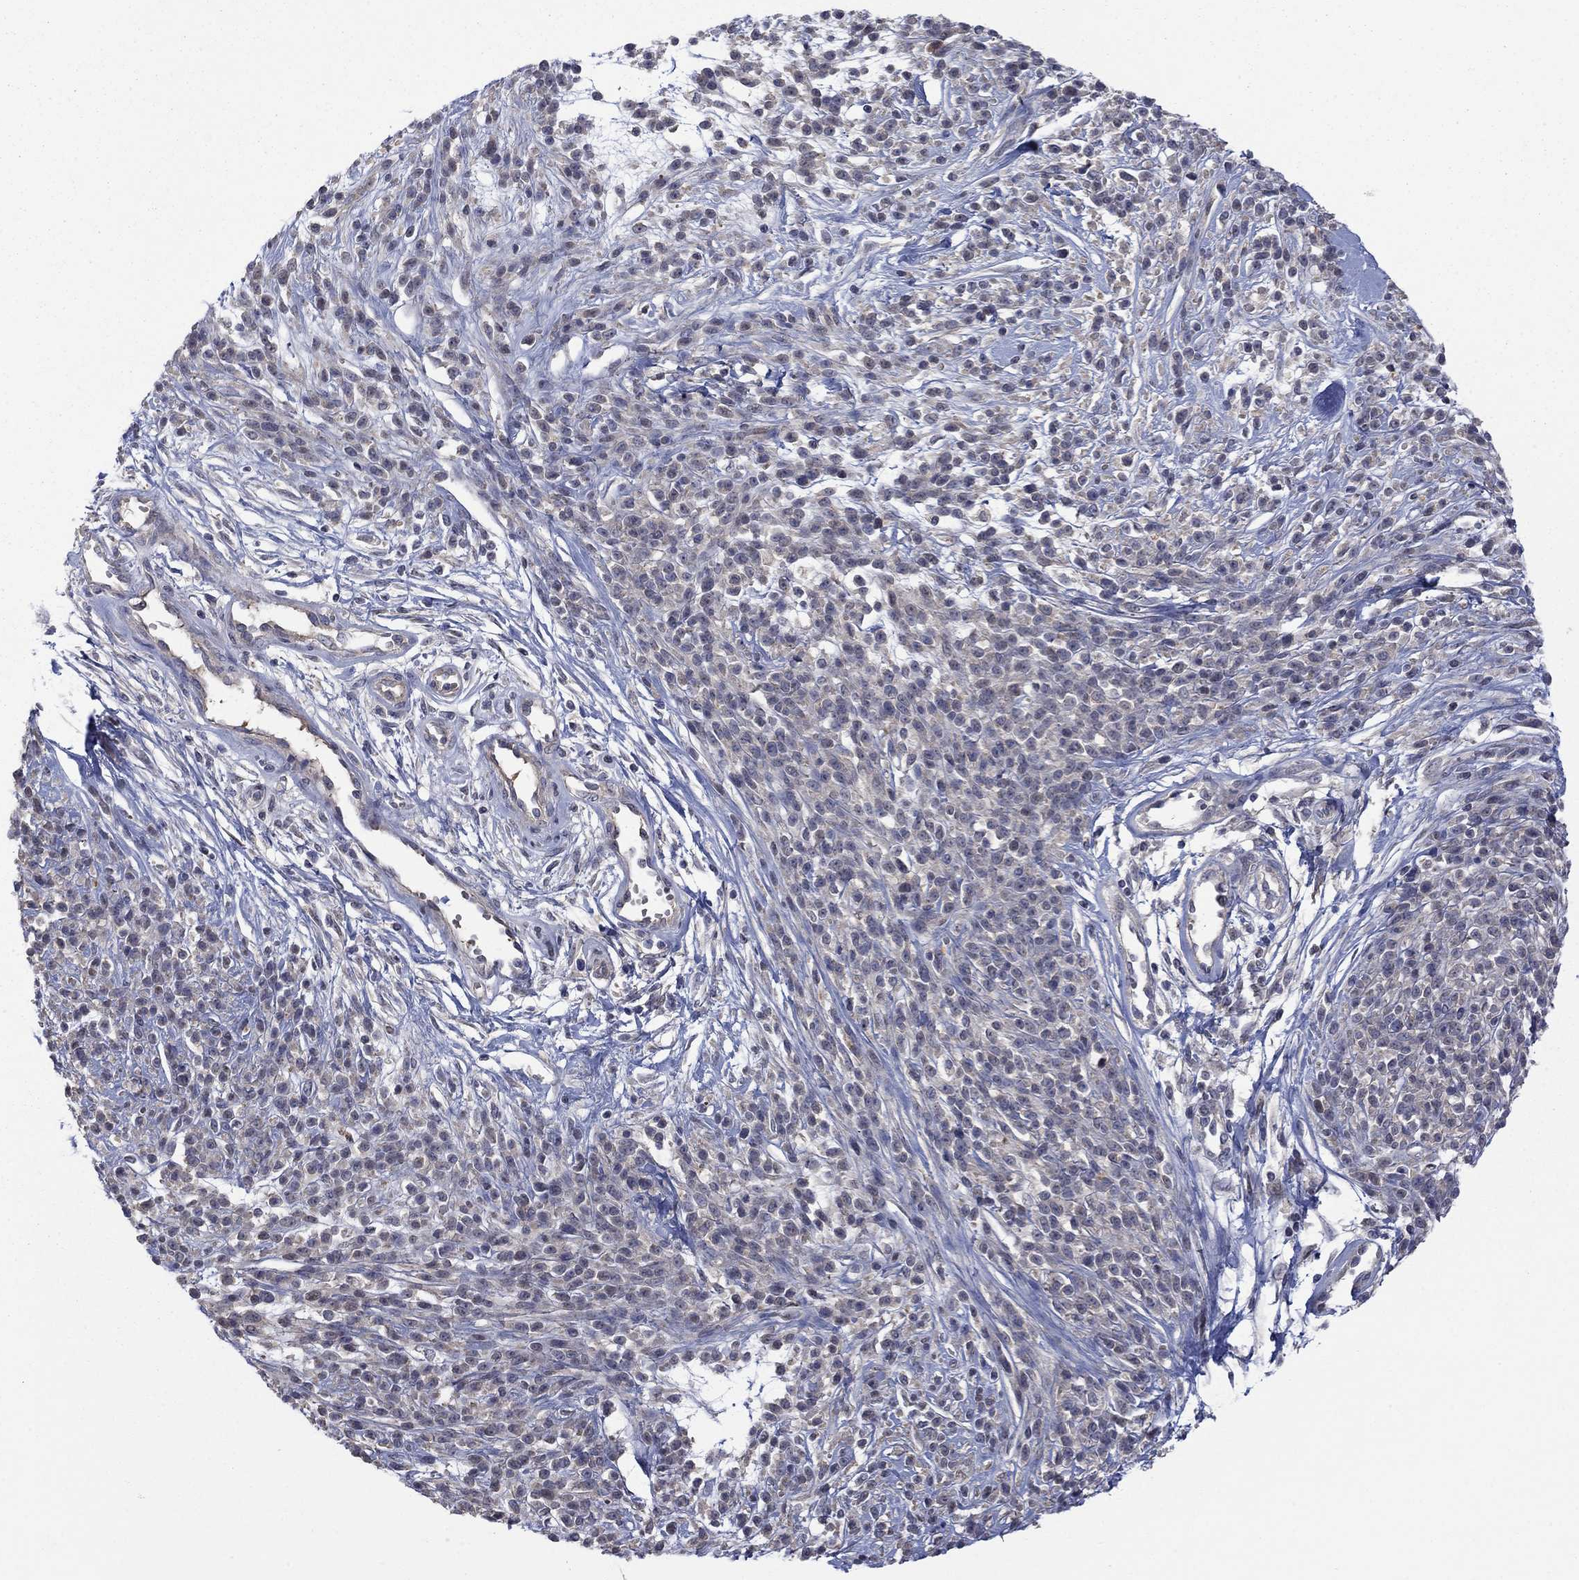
{"staining": {"intensity": "negative", "quantity": "none", "location": "none"}, "tissue": "melanoma", "cell_type": "Tumor cells", "image_type": "cancer", "snomed": [{"axis": "morphology", "description": "Malignant melanoma, NOS"}, {"axis": "topography", "description": "Skin"}, {"axis": "topography", "description": "Skin of trunk"}], "caption": "Photomicrograph shows no significant protein staining in tumor cells of malignant melanoma.", "gene": "PDZD2", "patient": {"sex": "male", "age": 74}}